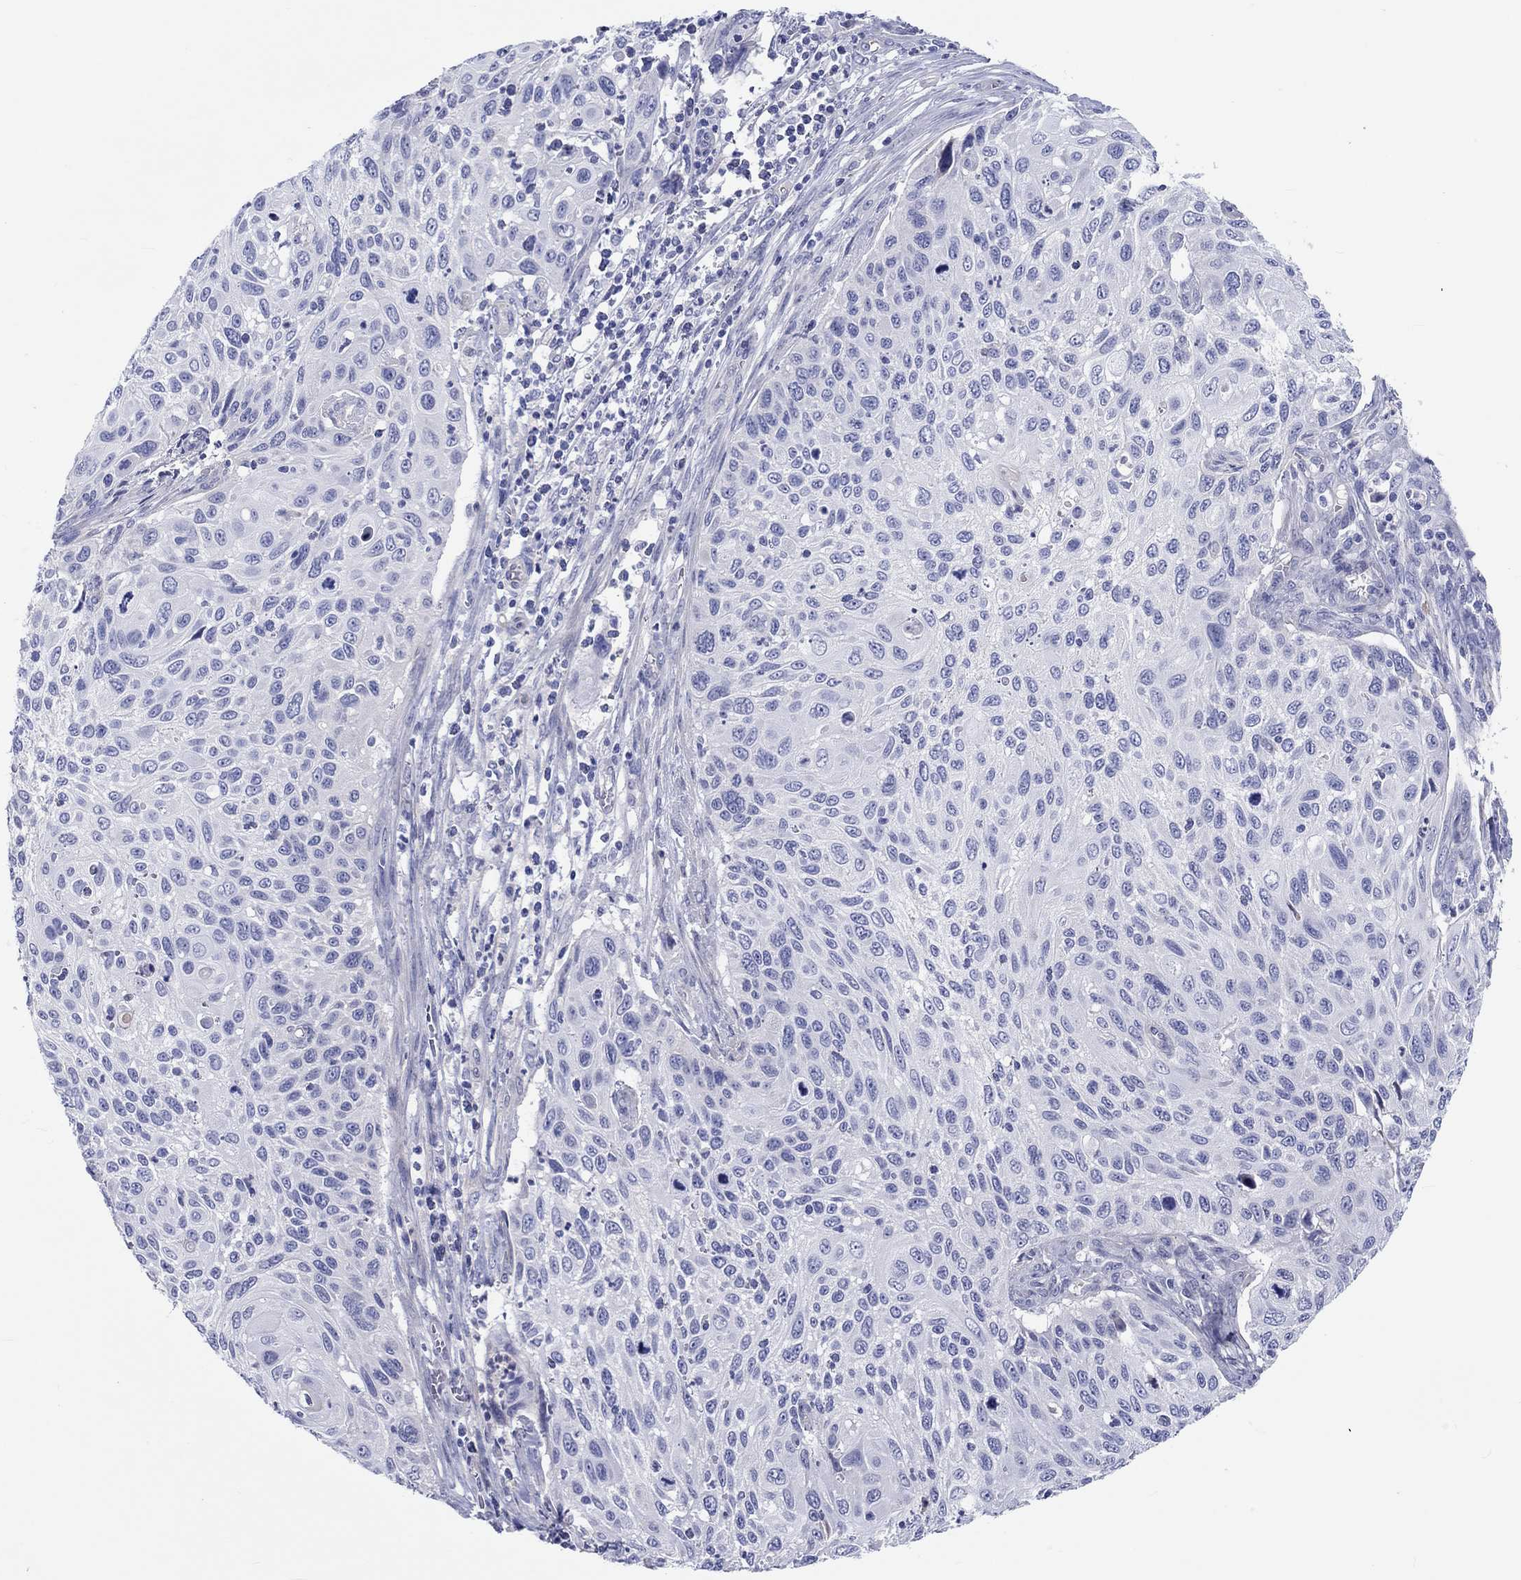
{"staining": {"intensity": "negative", "quantity": "none", "location": "none"}, "tissue": "cervical cancer", "cell_type": "Tumor cells", "image_type": "cancer", "snomed": [{"axis": "morphology", "description": "Squamous cell carcinoma, NOS"}, {"axis": "topography", "description": "Cervix"}], "caption": "This is a photomicrograph of immunohistochemistry staining of squamous cell carcinoma (cervical), which shows no staining in tumor cells.", "gene": "CDY2B", "patient": {"sex": "female", "age": 70}}